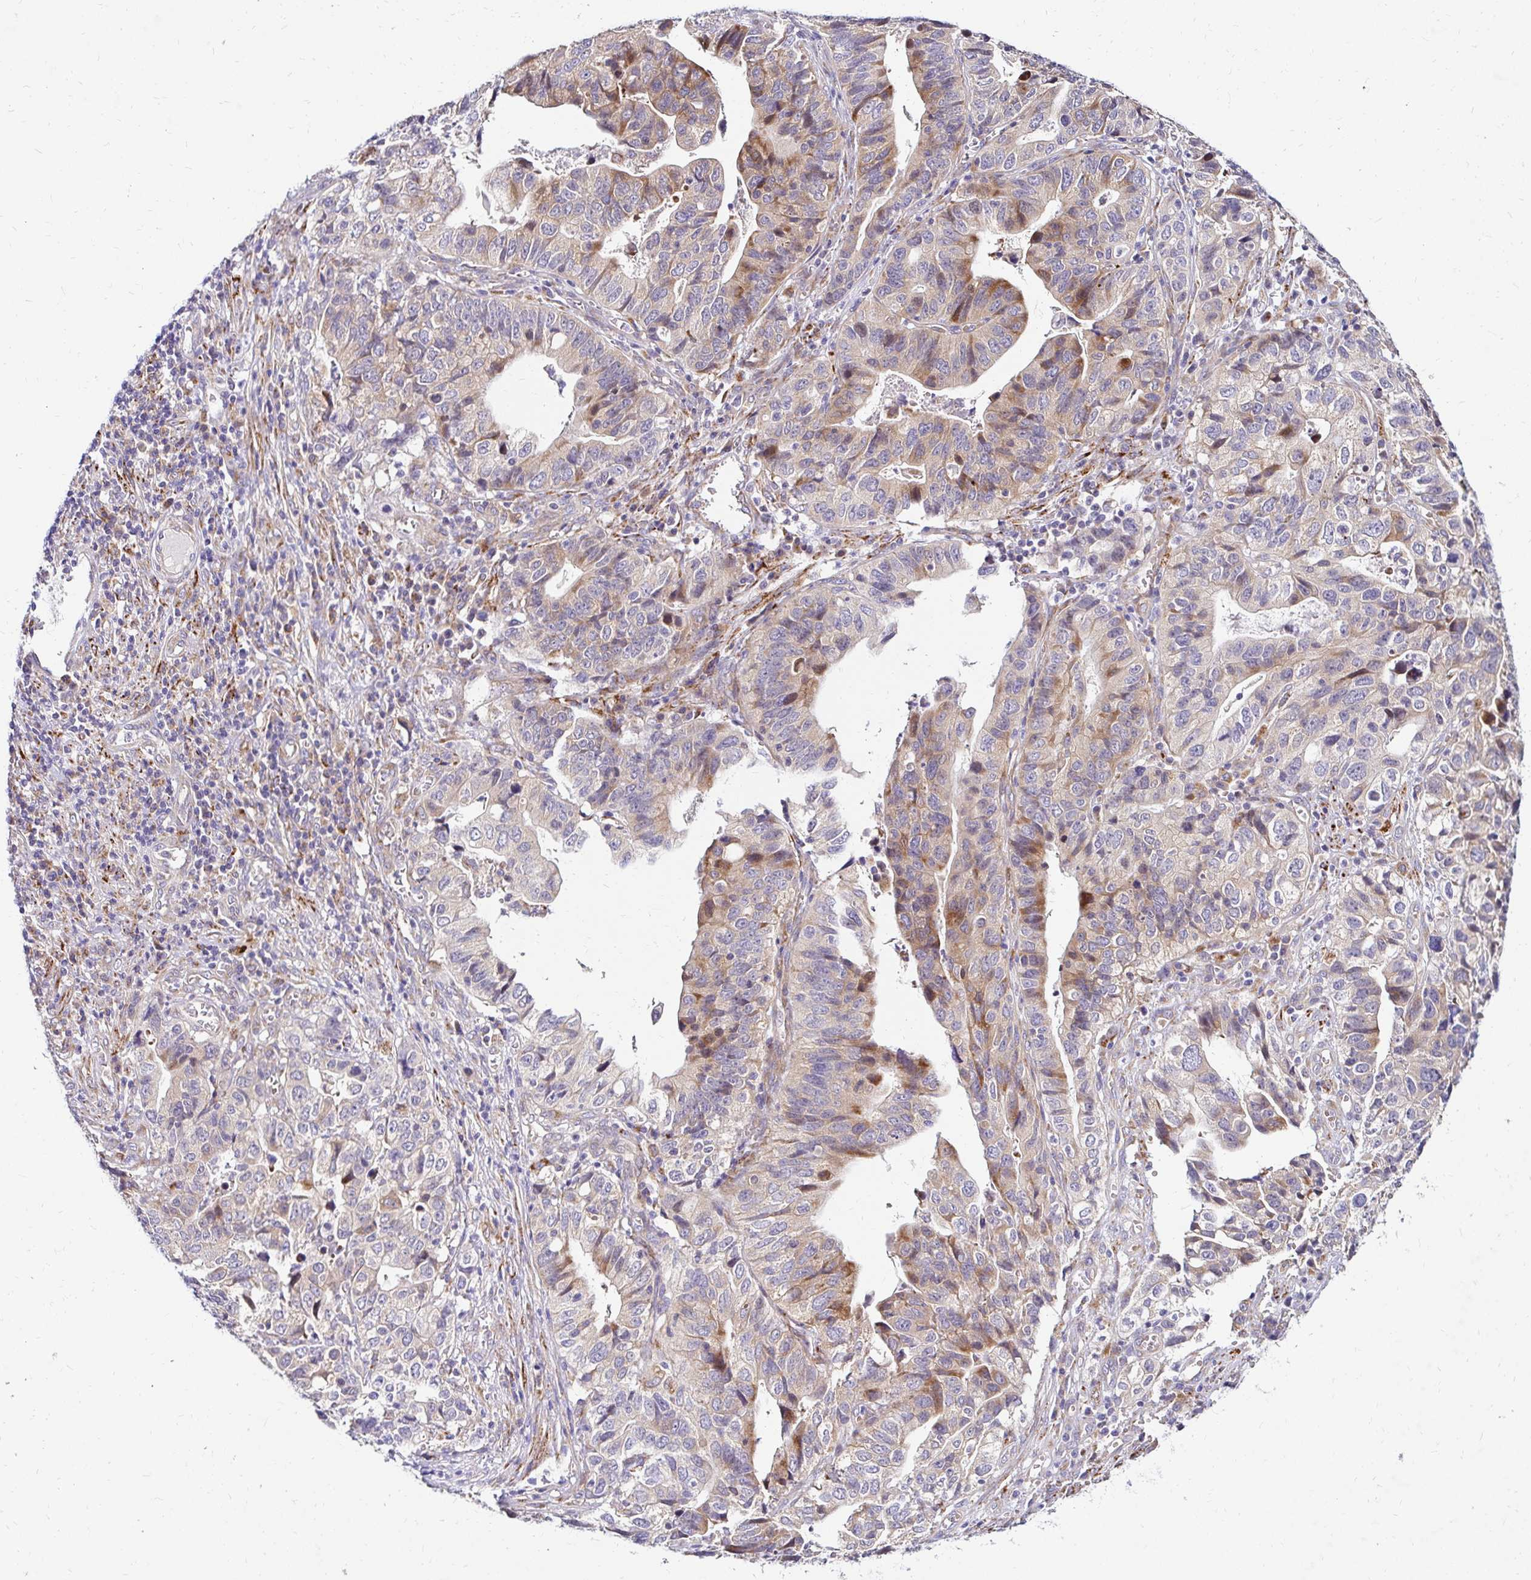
{"staining": {"intensity": "weak", "quantity": "25%-75%", "location": "cytoplasmic/membranous"}, "tissue": "stomach cancer", "cell_type": "Tumor cells", "image_type": "cancer", "snomed": [{"axis": "morphology", "description": "Adenocarcinoma, NOS"}, {"axis": "topography", "description": "Stomach, upper"}], "caption": "Weak cytoplasmic/membranous positivity is appreciated in about 25%-75% of tumor cells in stomach cancer. The staining was performed using DAB (3,3'-diaminobenzidine) to visualize the protein expression in brown, while the nuclei were stained in blue with hematoxylin (Magnification: 20x).", "gene": "IDUA", "patient": {"sex": "female", "age": 67}}